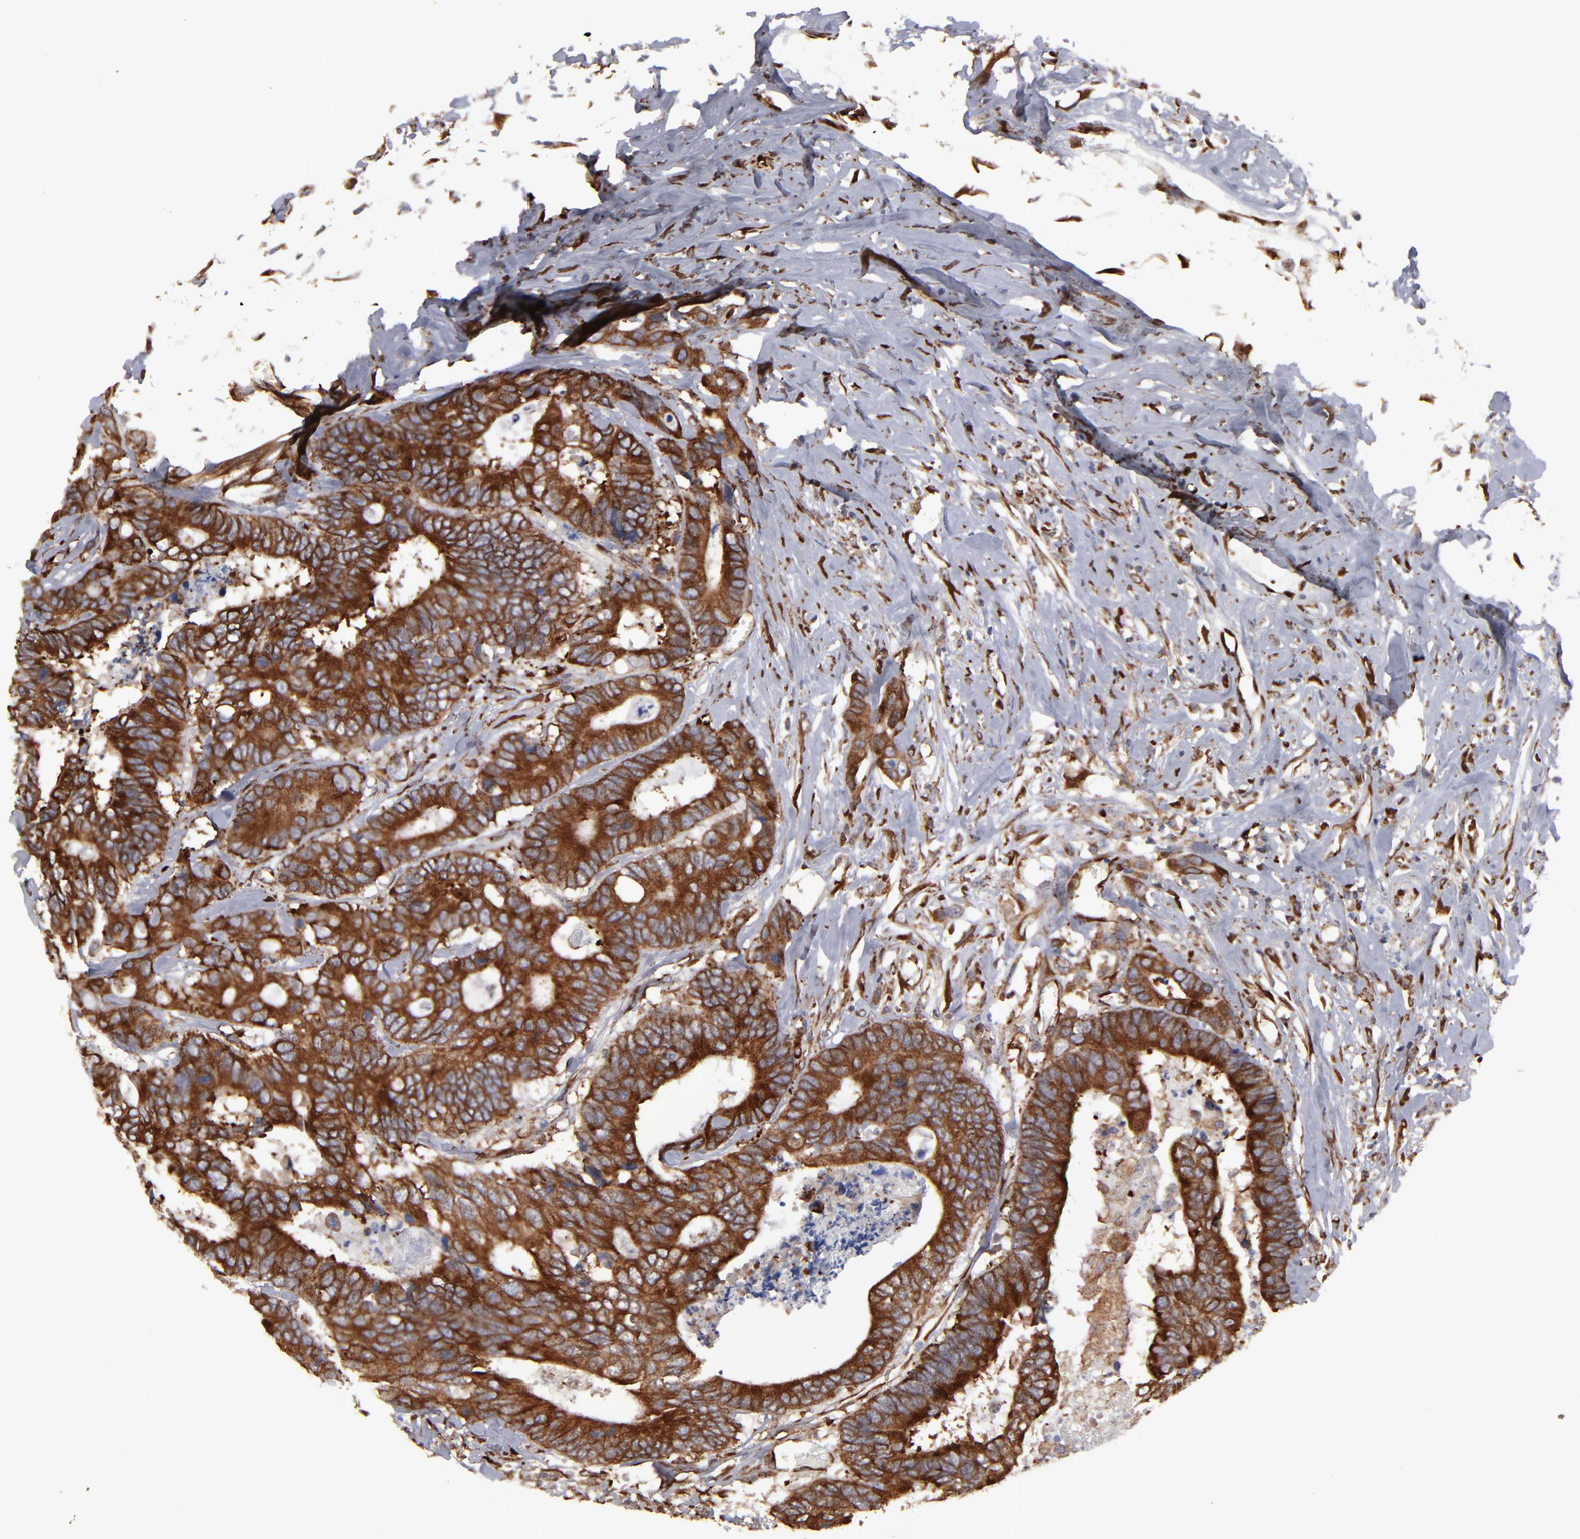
{"staining": {"intensity": "strong", "quantity": ">75%", "location": "cytoplasmic/membranous"}, "tissue": "colorectal cancer", "cell_type": "Tumor cells", "image_type": "cancer", "snomed": [{"axis": "morphology", "description": "Adenocarcinoma, NOS"}, {"axis": "topography", "description": "Rectum"}], "caption": "This image exhibits colorectal cancer (adenocarcinoma) stained with immunohistochemistry to label a protein in brown. The cytoplasmic/membranous of tumor cells show strong positivity for the protein. Nuclei are counter-stained blue.", "gene": "KTN1", "patient": {"sex": "male", "age": 55}}